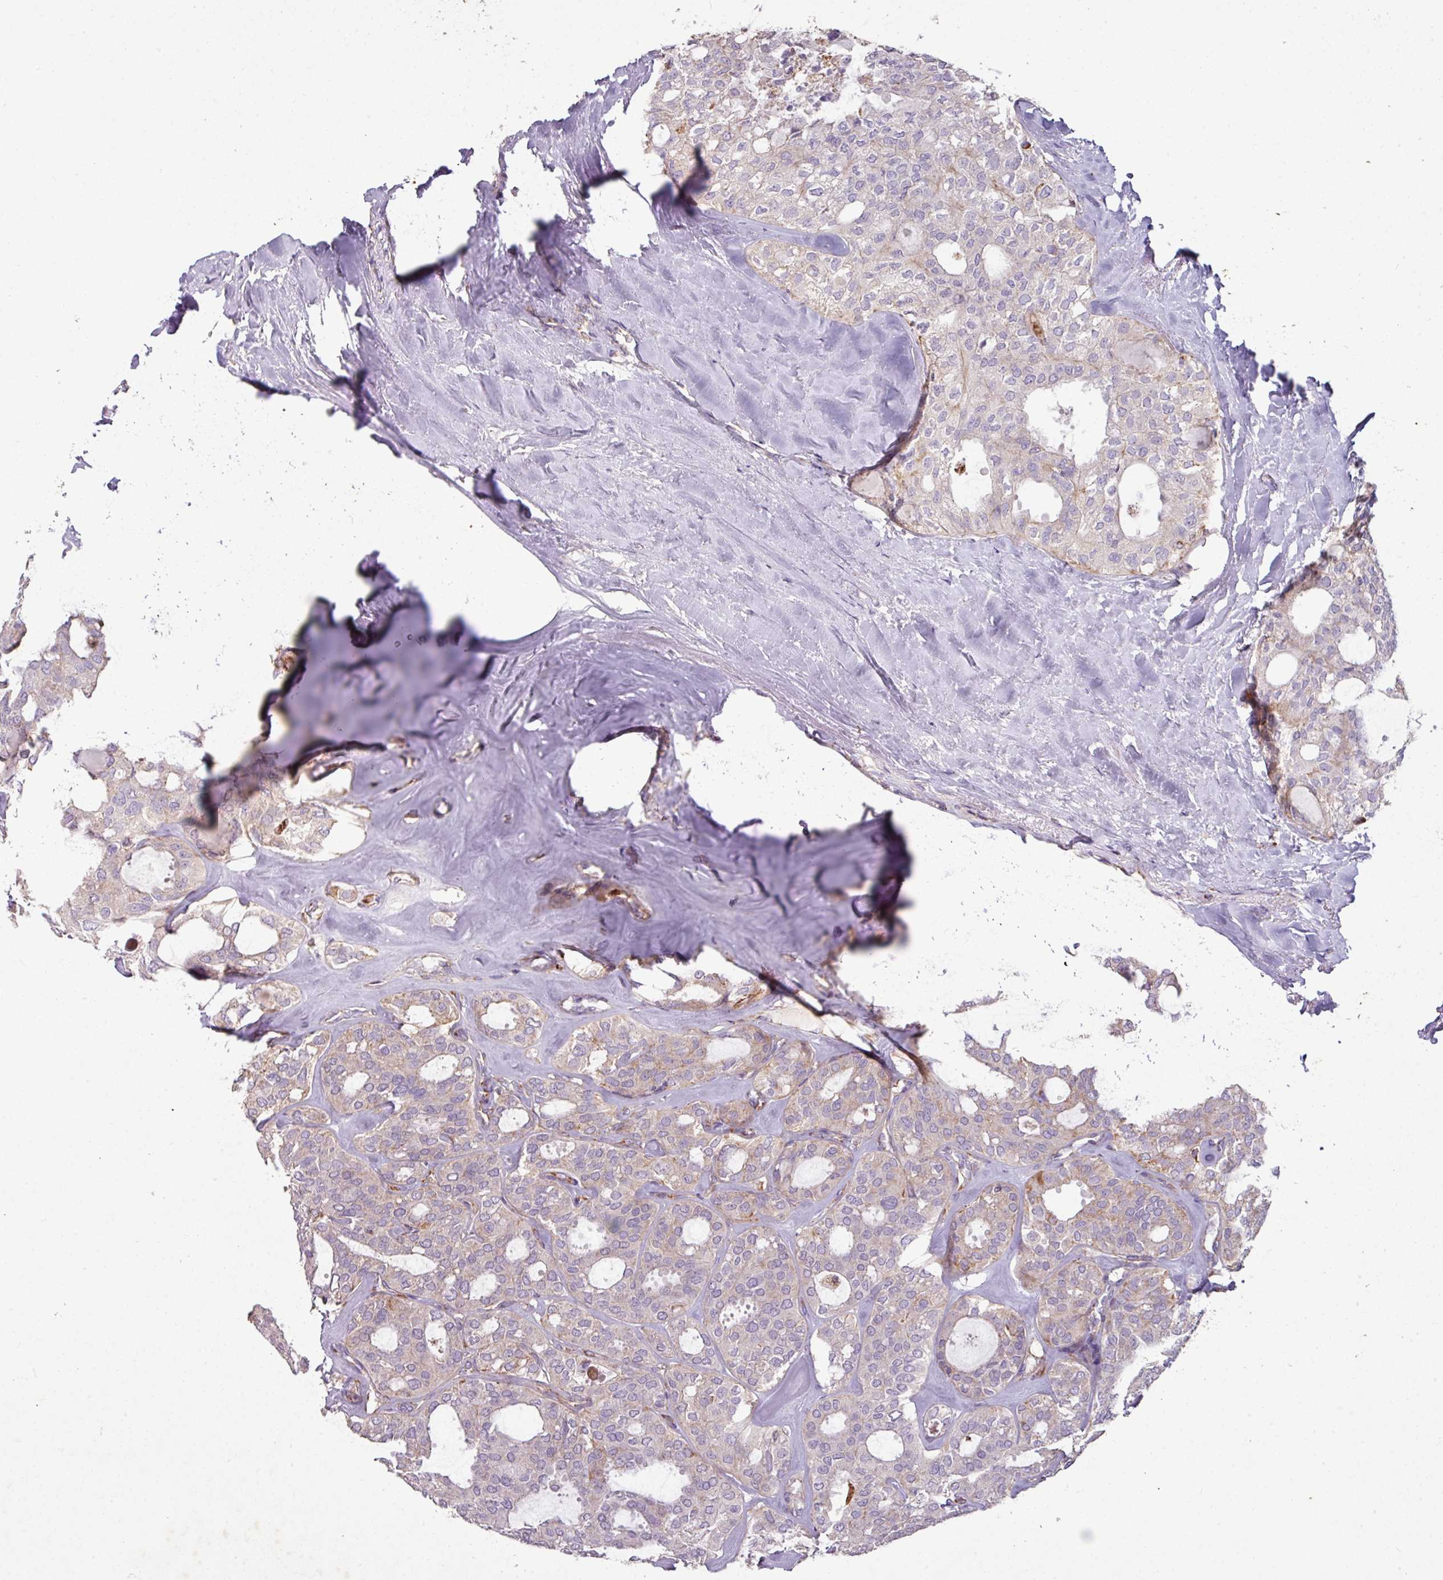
{"staining": {"intensity": "weak", "quantity": "<25%", "location": "cytoplasmic/membranous"}, "tissue": "thyroid cancer", "cell_type": "Tumor cells", "image_type": "cancer", "snomed": [{"axis": "morphology", "description": "Follicular adenoma carcinoma, NOS"}, {"axis": "topography", "description": "Thyroid gland"}], "caption": "This is an IHC micrograph of thyroid cancer. There is no staining in tumor cells.", "gene": "SQOR", "patient": {"sex": "male", "age": 75}}